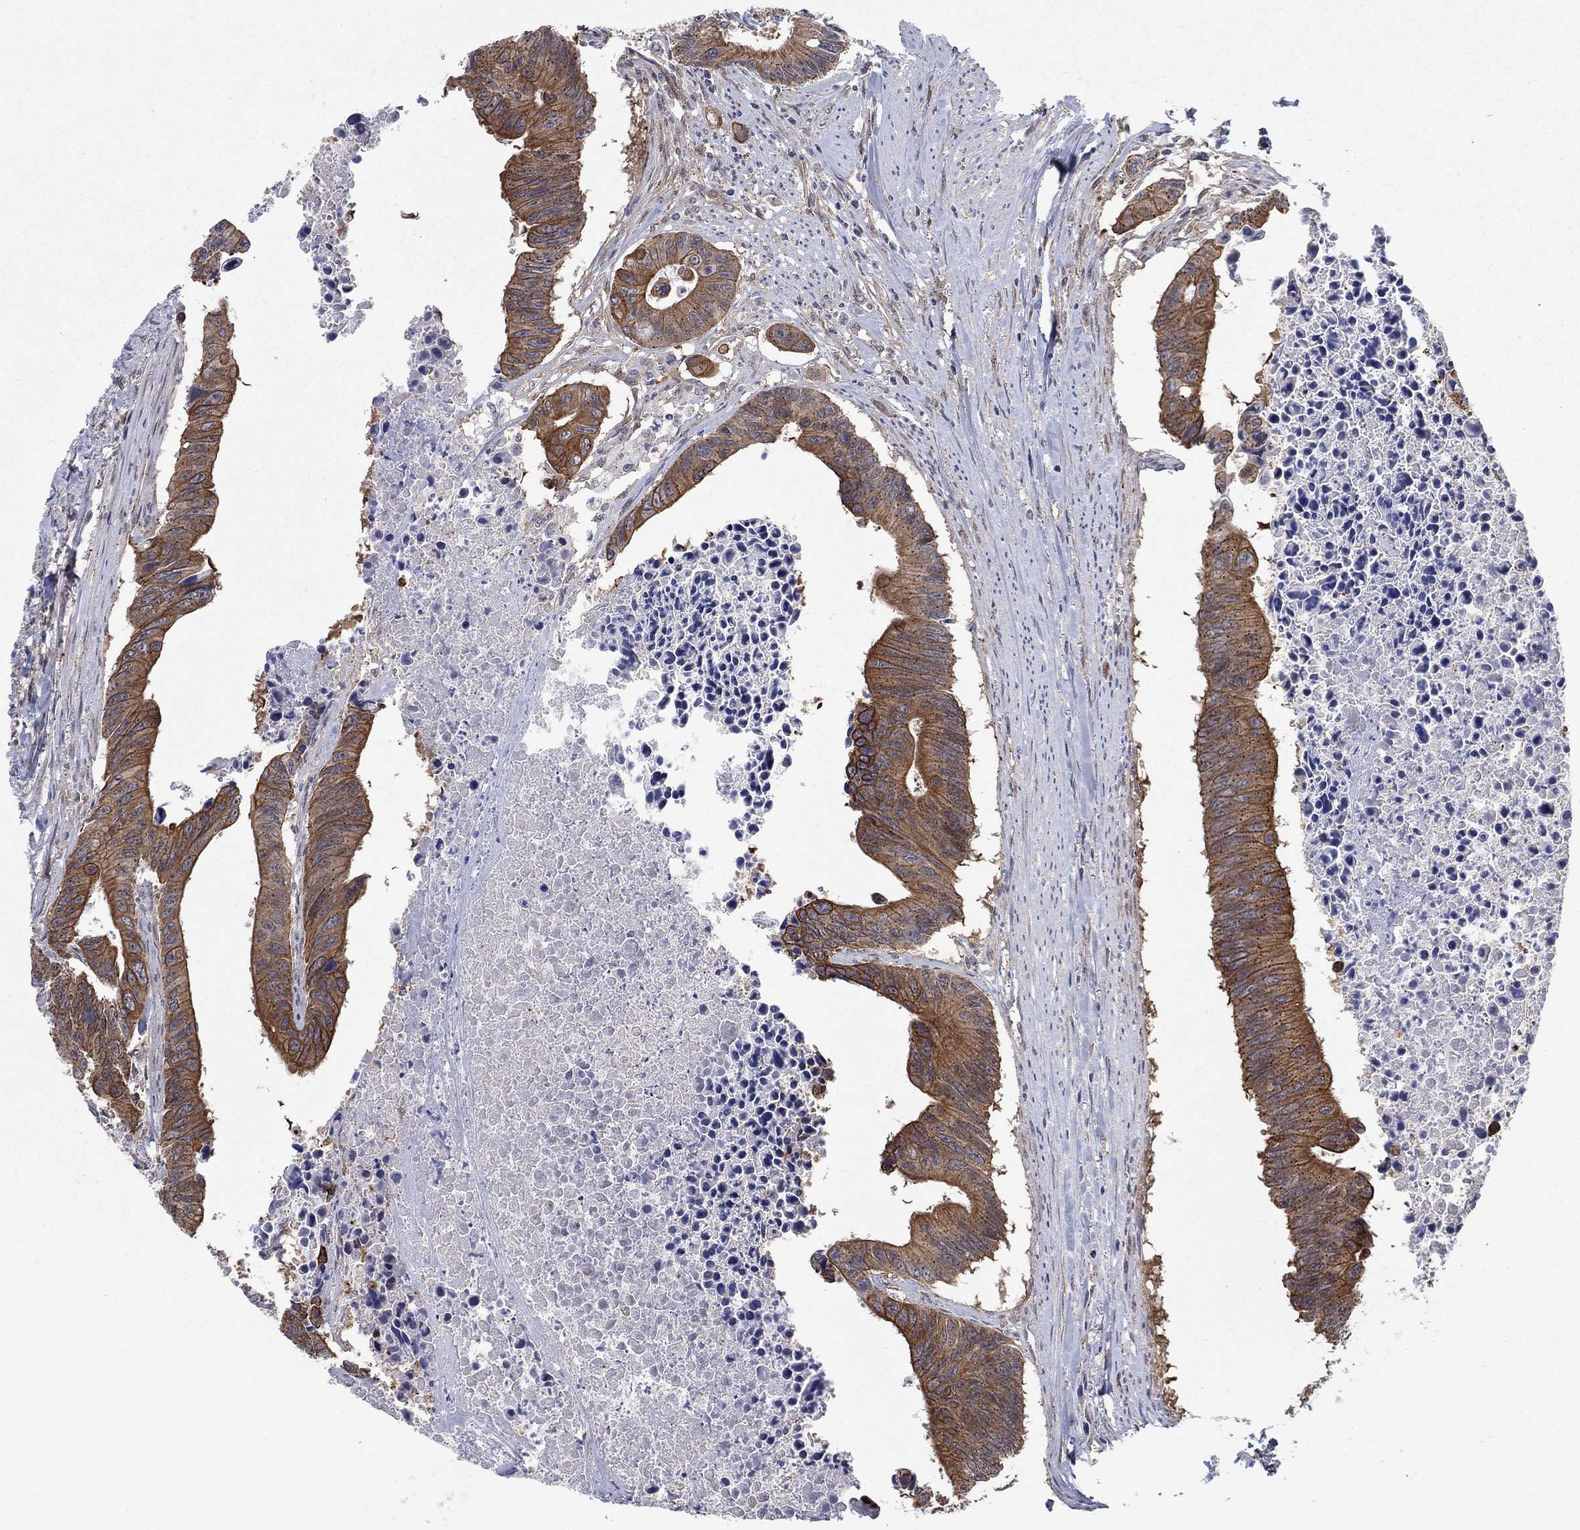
{"staining": {"intensity": "moderate", "quantity": "25%-75%", "location": "cytoplasmic/membranous"}, "tissue": "colorectal cancer", "cell_type": "Tumor cells", "image_type": "cancer", "snomed": [{"axis": "morphology", "description": "Adenocarcinoma, NOS"}, {"axis": "topography", "description": "Colon"}], "caption": "Tumor cells demonstrate moderate cytoplasmic/membranous expression in about 25%-75% of cells in colorectal cancer.", "gene": "SH3RF1", "patient": {"sex": "female", "age": 87}}